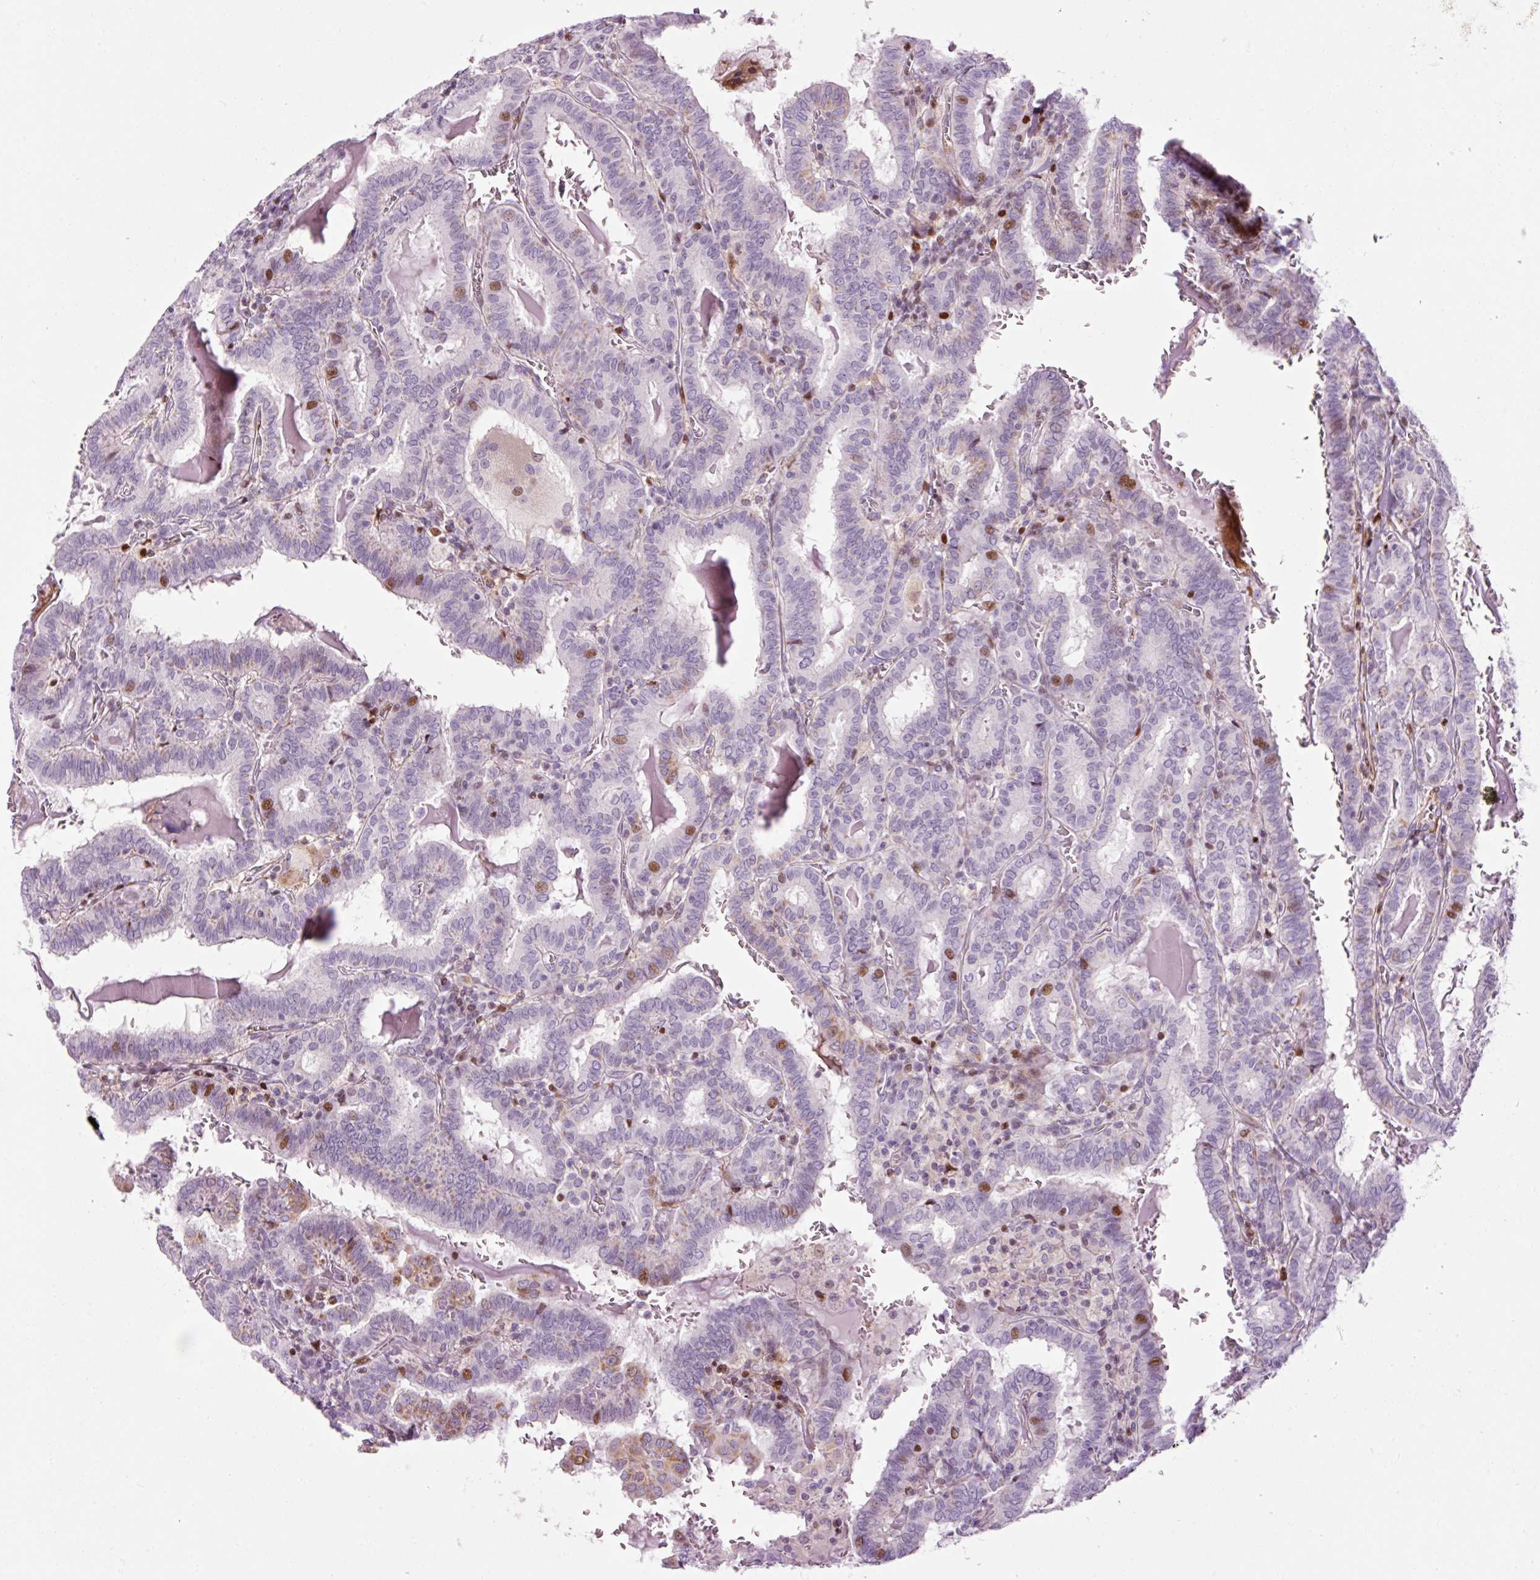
{"staining": {"intensity": "moderate", "quantity": "<25%", "location": "nuclear"}, "tissue": "thyroid cancer", "cell_type": "Tumor cells", "image_type": "cancer", "snomed": [{"axis": "morphology", "description": "Papillary adenocarcinoma, NOS"}, {"axis": "topography", "description": "Thyroid gland"}], "caption": "Immunohistochemistry (IHC) image of neoplastic tissue: human thyroid cancer (papillary adenocarcinoma) stained using IHC exhibits low levels of moderate protein expression localized specifically in the nuclear of tumor cells, appearing as a nuclear brown color.", "gene": "ANKRD20A1", "patient": {"sex": "female", "age": 72}}